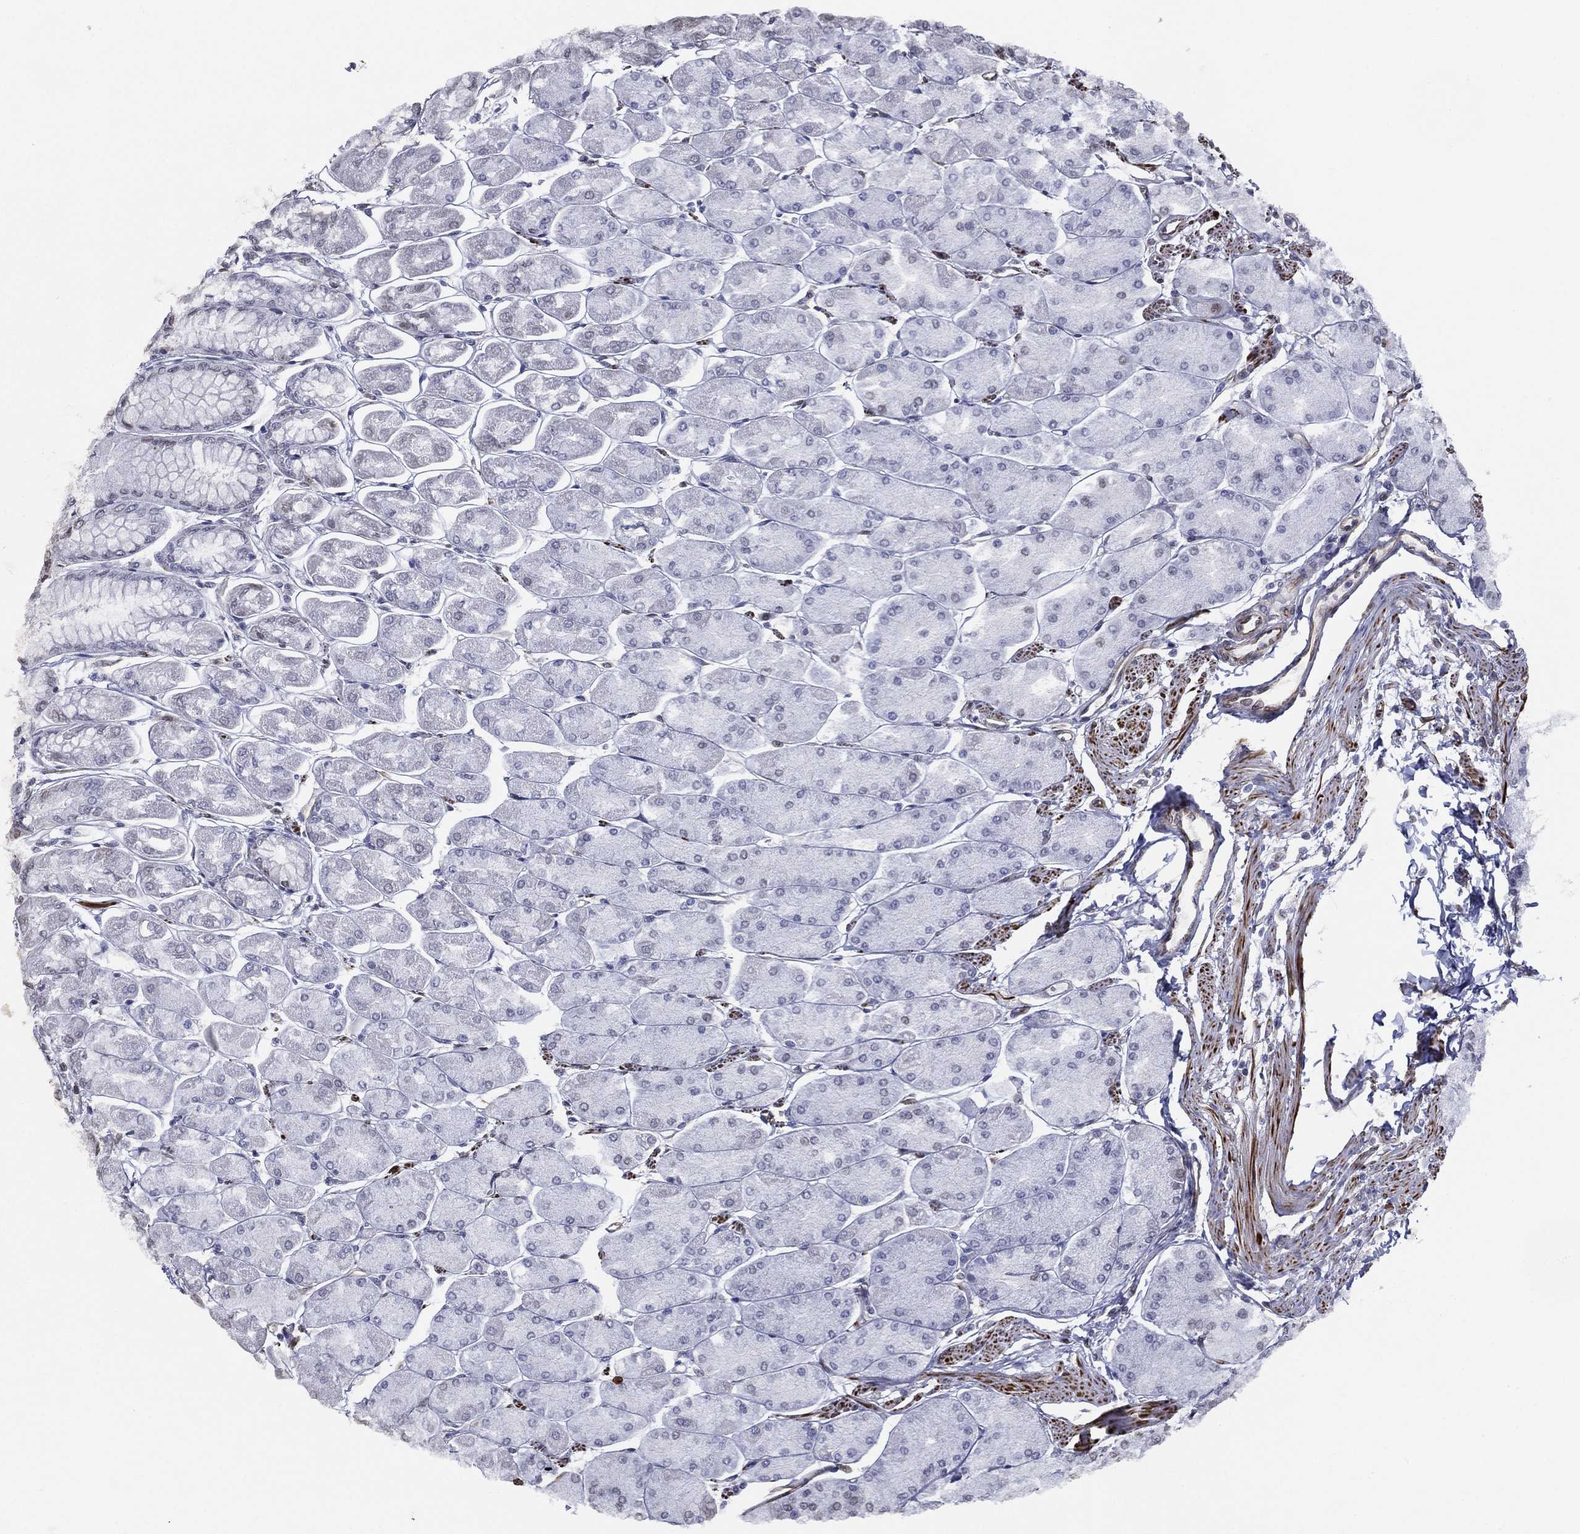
{"staining": {"intensity": "negative", "quantity": "none", "location": "none"}, "tissue": "stomach", "cell_type": "Glandular cells", "image_type": "normal", "snomed": [{"axis": "morphology", "description": "Normal tissue, NOS"}, {"axis": "topography", "description": "Stomach, upper"}], "caption": "Immunohistochemistry (IHC) image of benign stomach: human stomach stained with DAB (3,3'-diaminobenzidine) shows no significant protein expression in glandular cells.", "gene": "MAS1", "patient": {"sex": "male", "age": 60}}